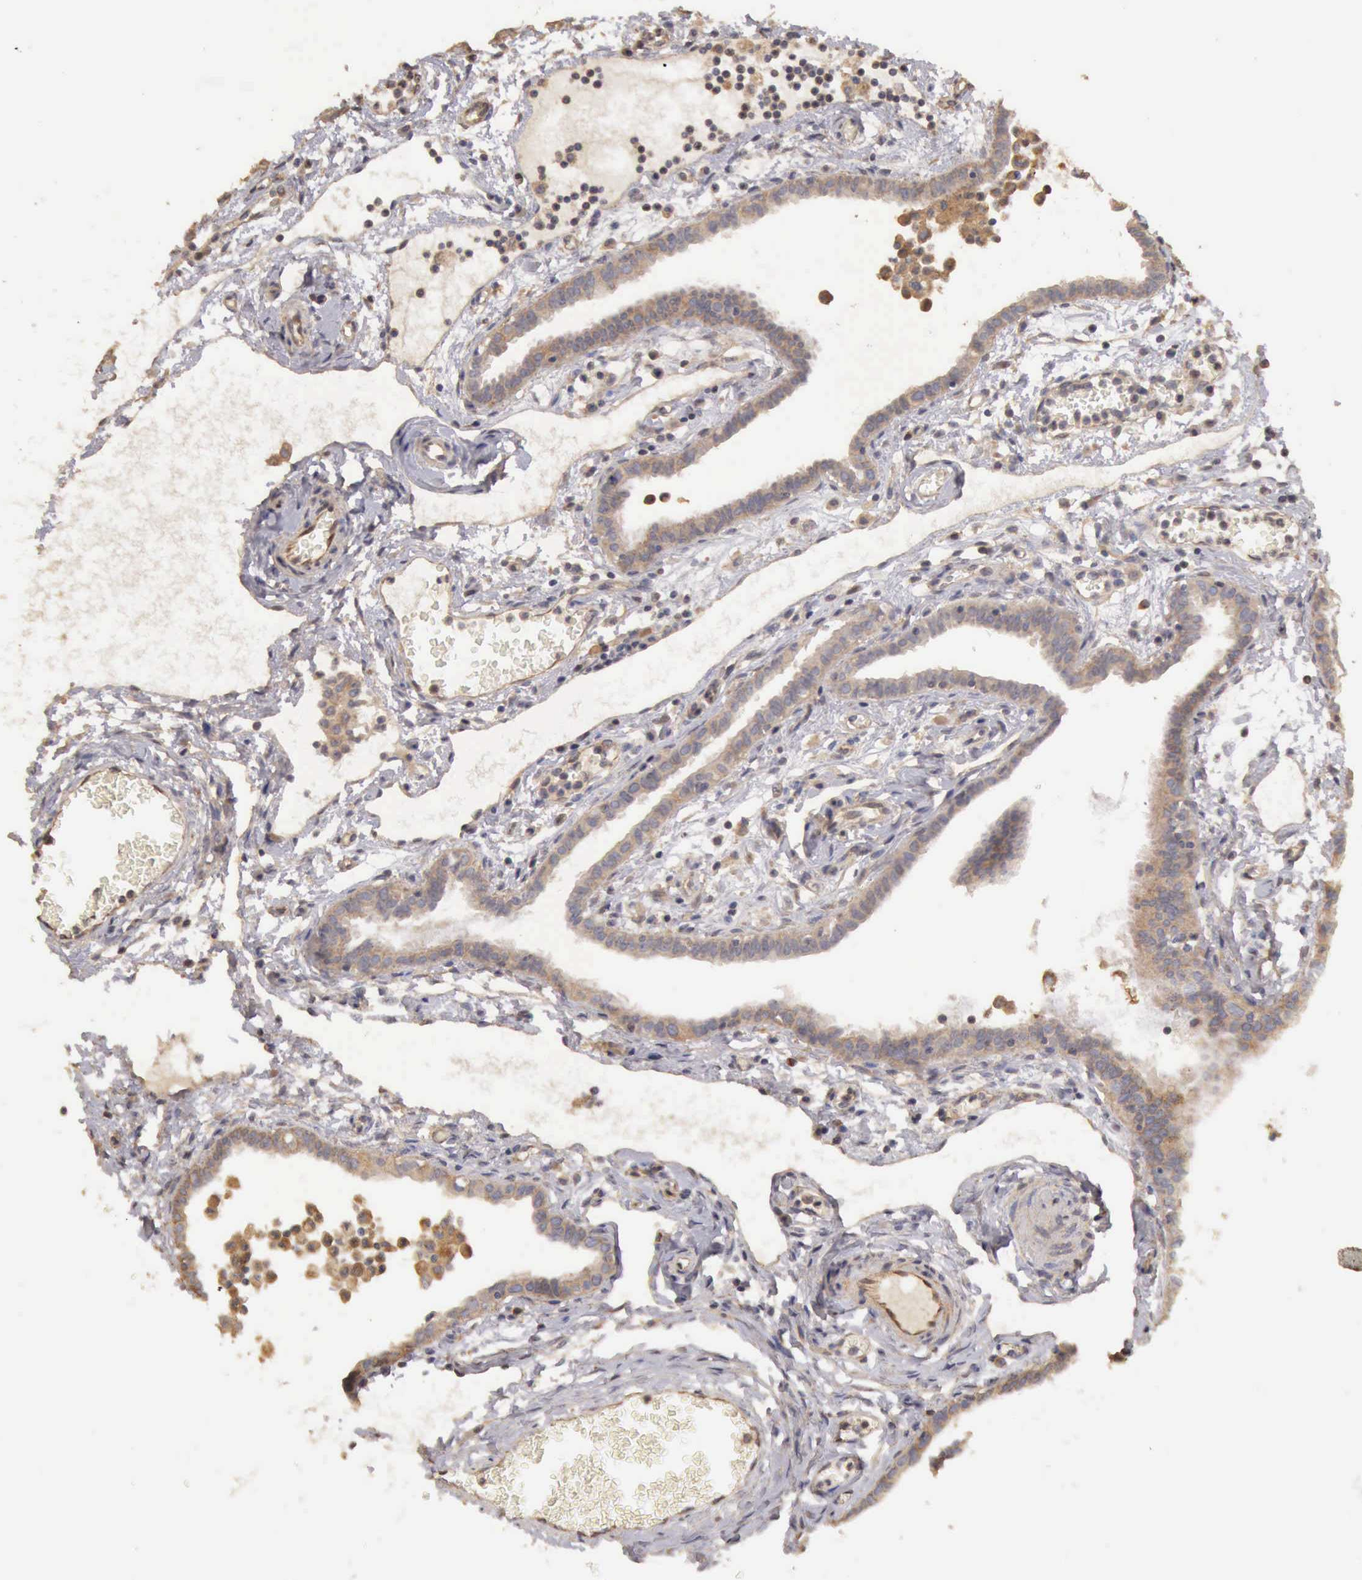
{"staining": {"intensity": "weak", "quantity": "25%-75%", "location": "none"}, "tissue": "fallopian tube", "cell_type": "Glandular cells", "image_type": "normal", "snomed": [{"axis": "morphology", "description": "Normal tissue, NOS"}, {"axis": "topography", "description": "Fallopian tube"}], "caption": "Protein staining by immunohistochemistry (IHC) exhibits weak None positivity in about 25%-75% of glandular cells in benign fallopian tube. (brown staining indicates protein expression, while blue staining denotes nuclei).", "gene": "BMX", "patient": {"sex": "female", "age": 54}}